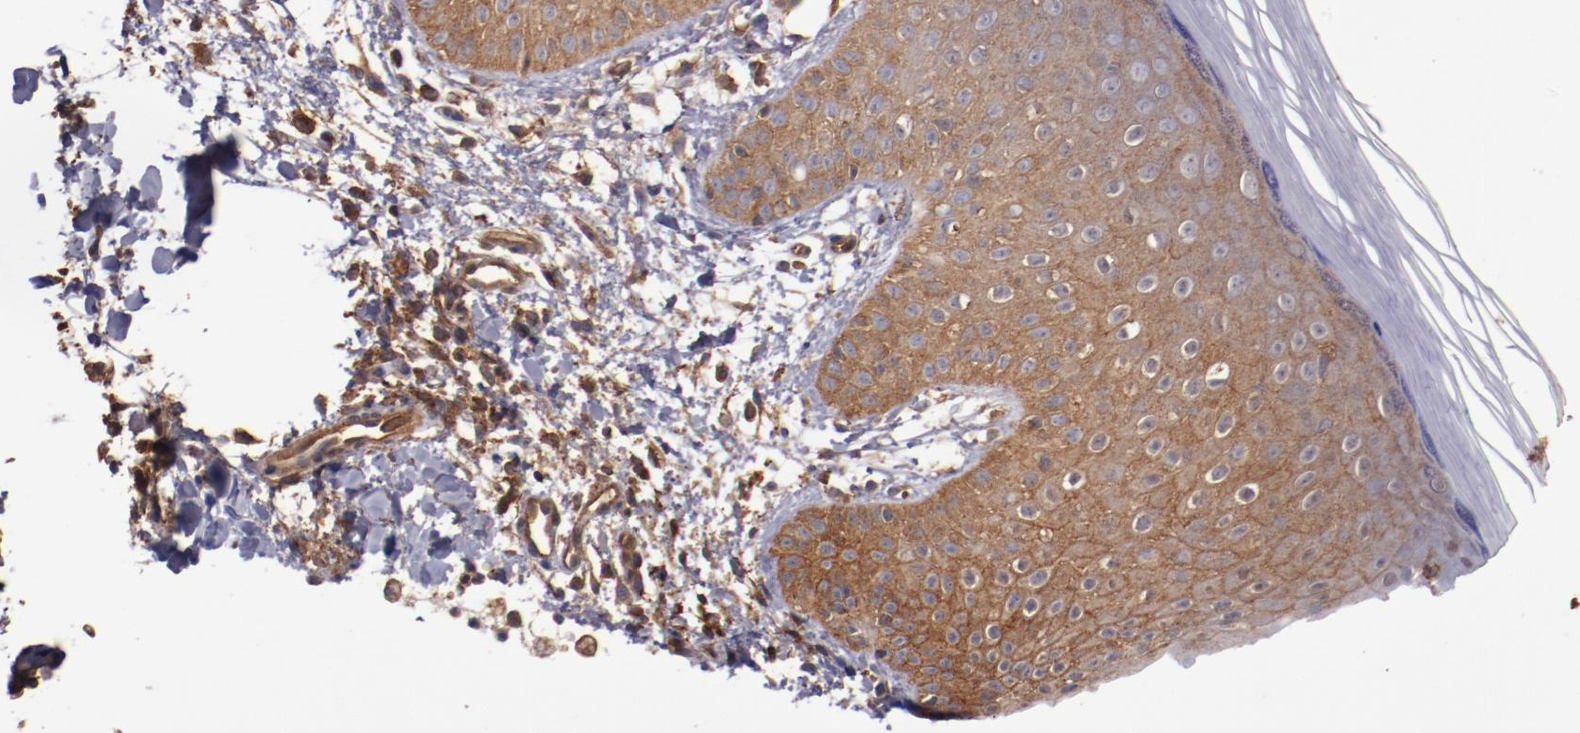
{"staining": {"intensity": "strong", "quantity": ">75%", "location": "cytoplasmic/membranous"}, "tissue": "skin", "cell_type": "Epidermal cells", "image_type": "normal", "snomed": [{"axis": "morphology", "description": "Normal tissue, NOS"}, {"axis": "morphology", "description": "Inflammation, NOS"}, {"axis": "topography", "description": "Soft tissue"}, {"axis": "topography", "description": "Anal"}], "caption": "Immunohistochemical staining of unremarkable skin demonstrates >75% levels of strong cytoplasmic/membranous protein positivity in approximately >75% of epidermal cells.", "gene": "TMOD3", "patient": {"sex": "female", "age": 15}}